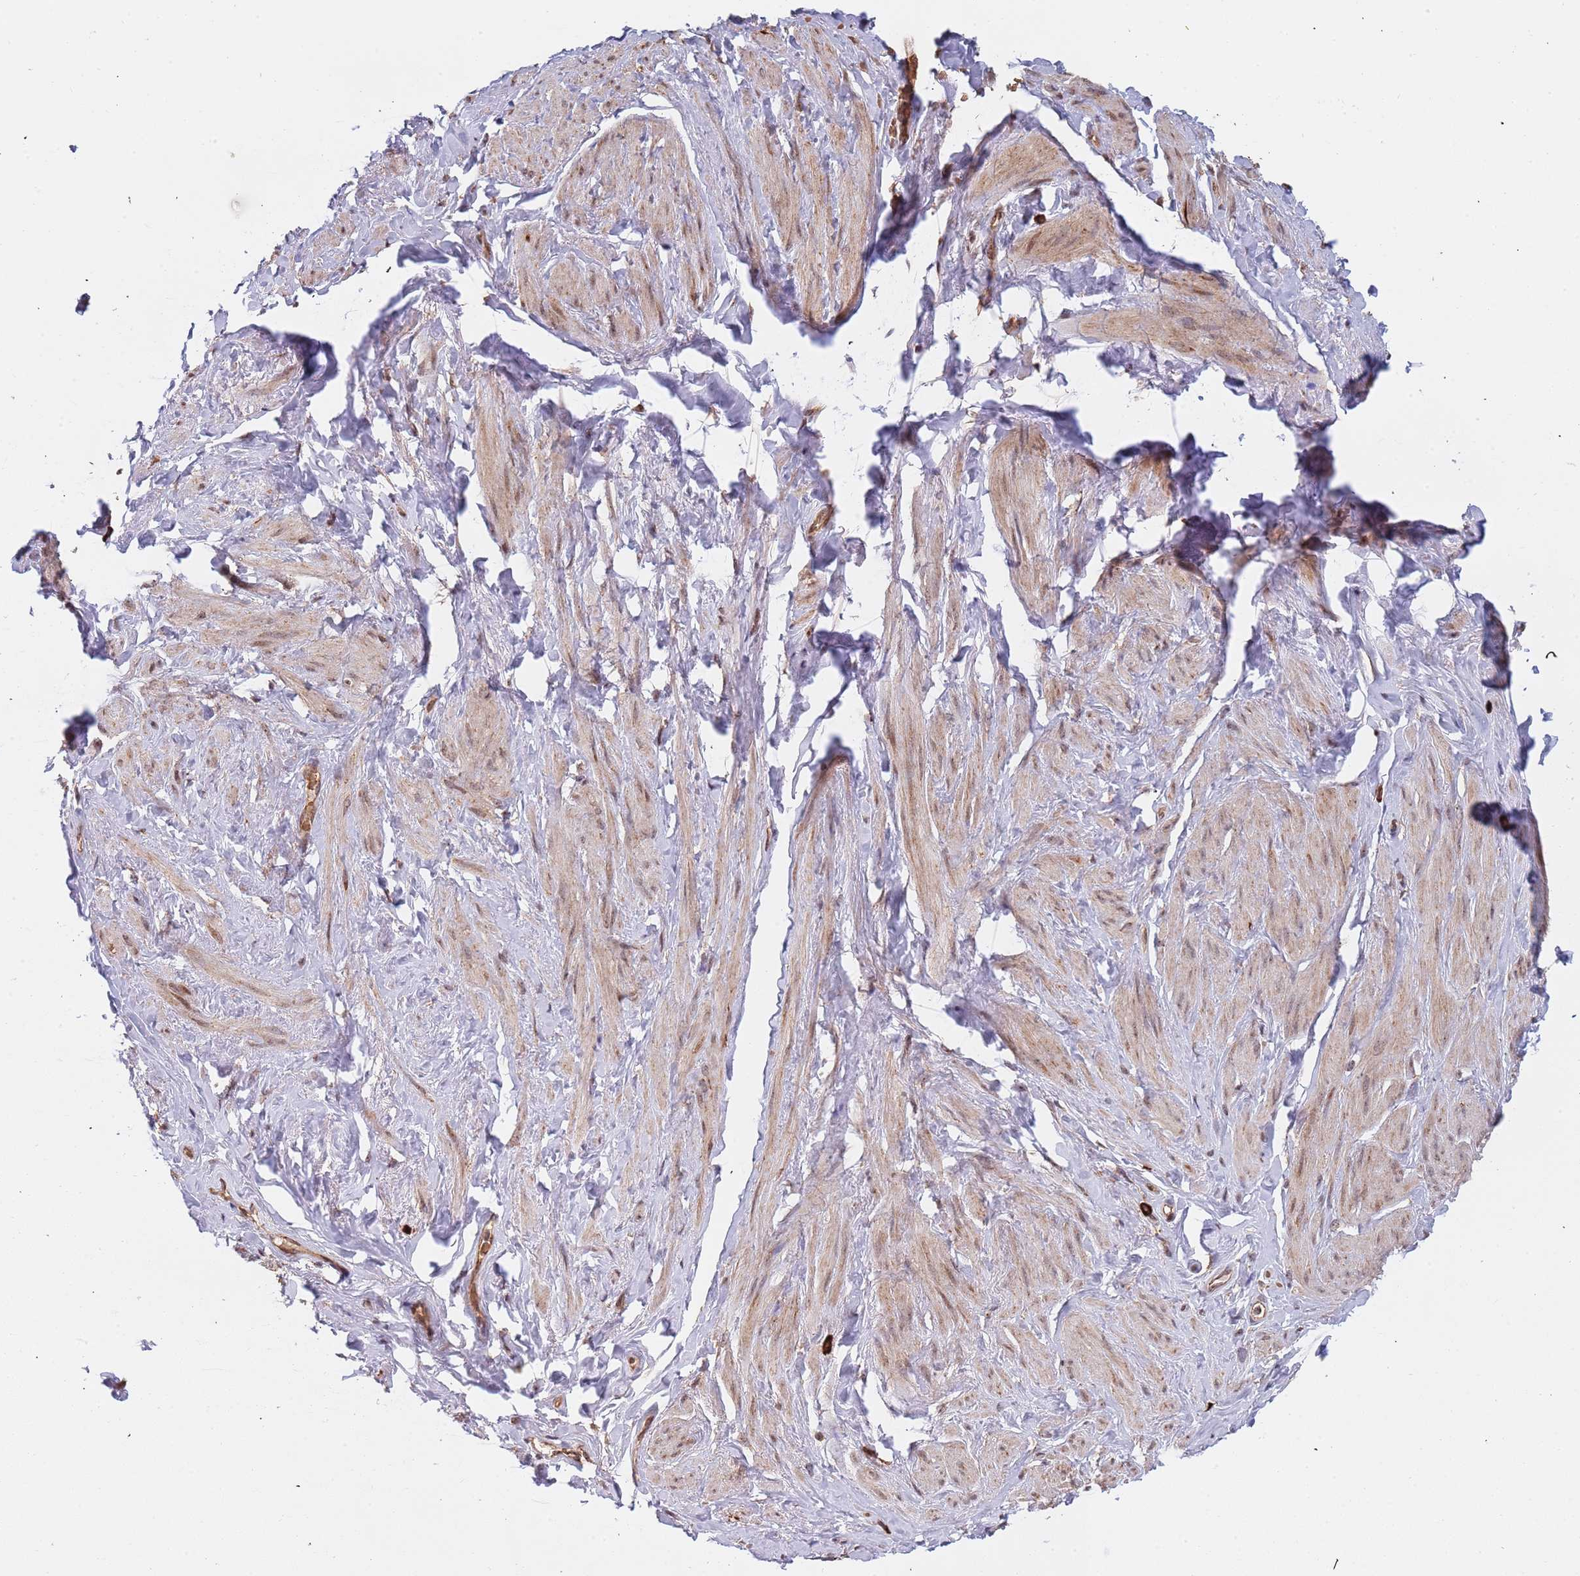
{"staining": {"intensity": "moderate", "quantity": ">75%", "location": "cytoplasmic/membranous"}, "tissue": "smooth muscle", "cell_type": "Smooth muscle cells", "image_type": "normal", "snomed": [{"axis": "morphology", "description": "Normal tissue, NOS"}, {"axis": "topography", "description": "Smooth muscle"}, {"axis": "topography", "description": "Peripheral nerve tissue"}], "caption": "The histopathology image reveals staining of normal smooth muscle, revealing moderate cytoplasmic/membranous protein staining (brown color) within smooth muscle cells.", "gene": "DCHS1", "patient": {"sex": "male", "age": 69}}